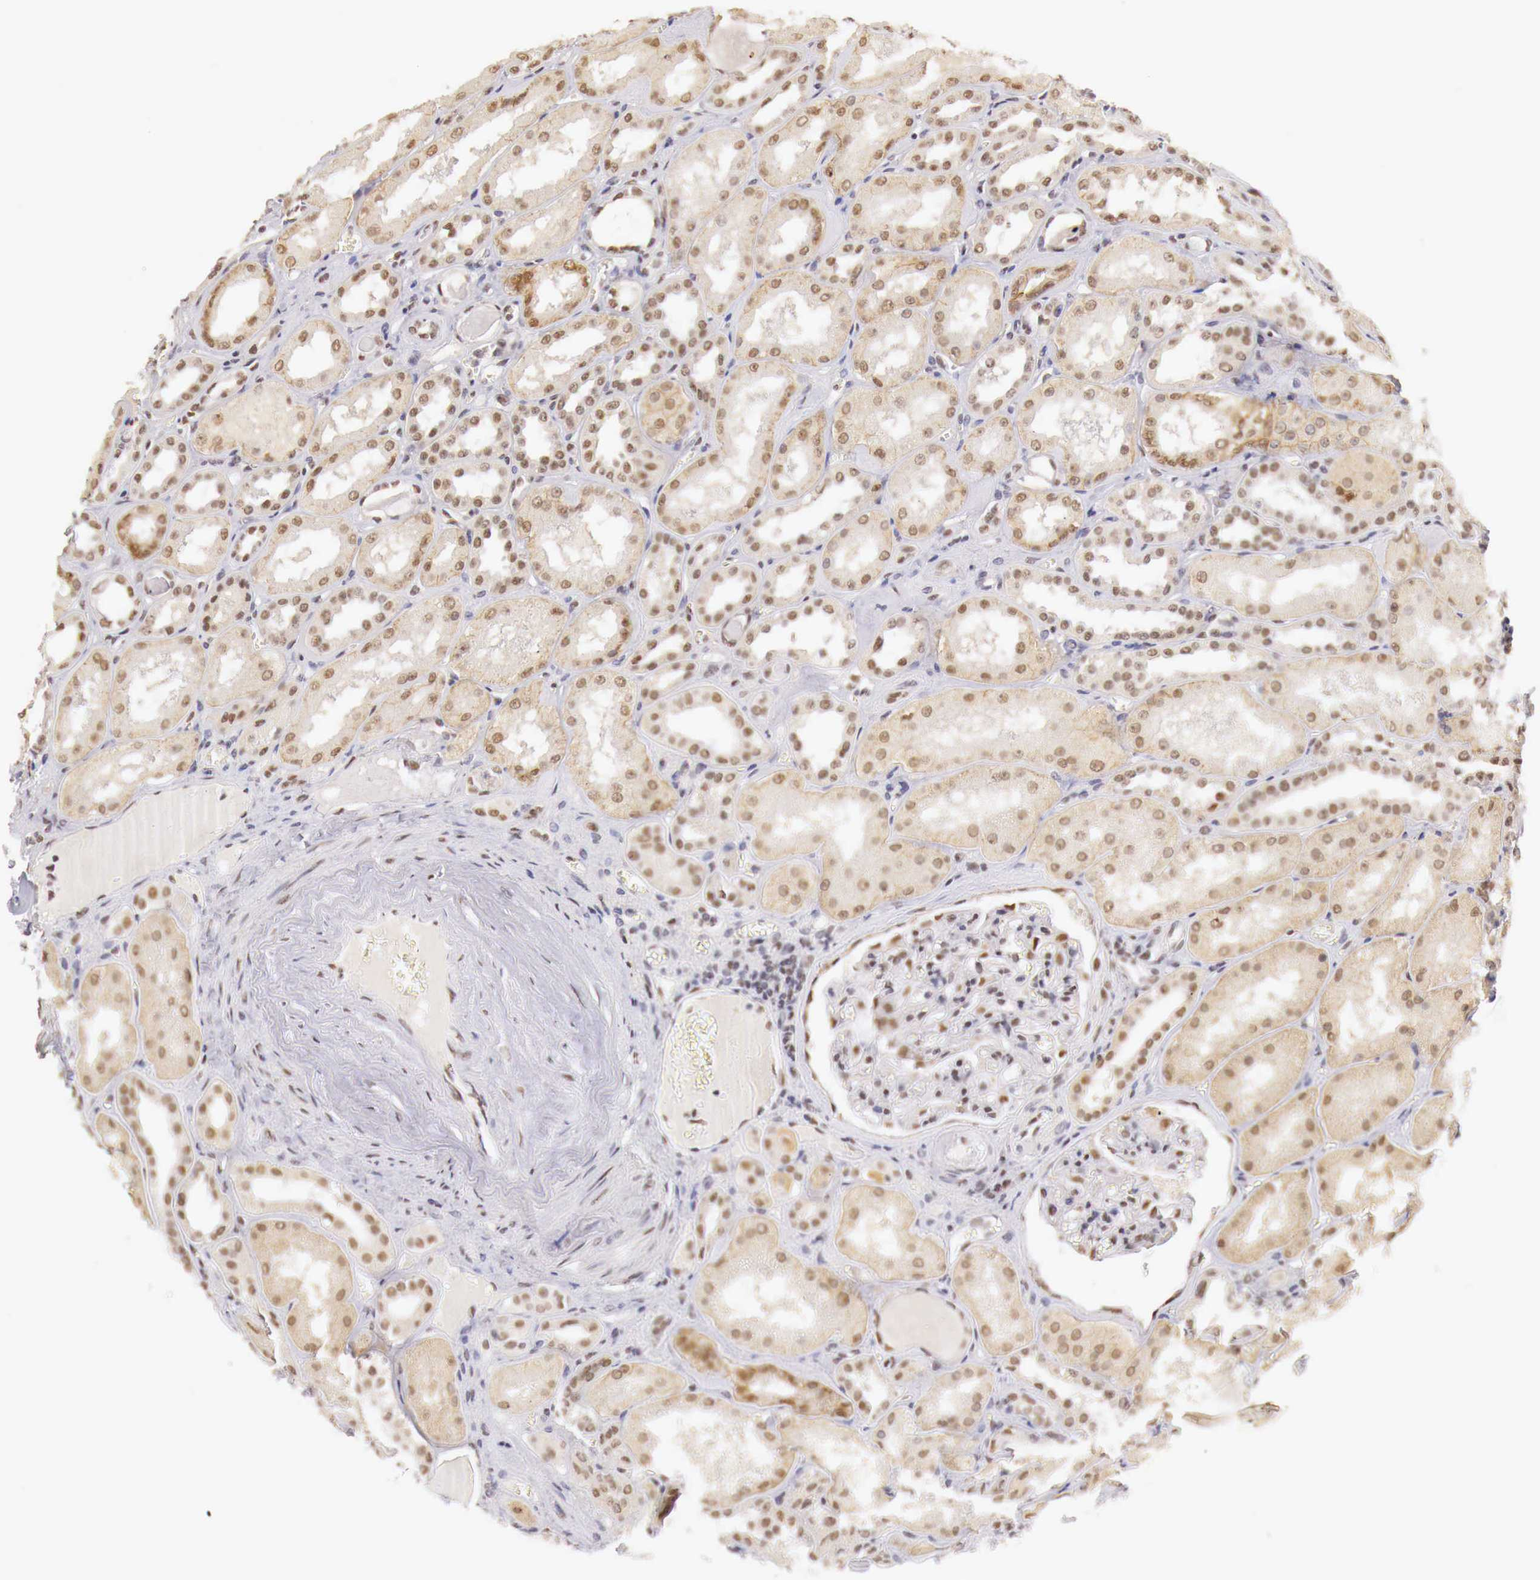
{"staining": {"intensity": "moderate", "quantity": "25%-75%", "location": "nuclear"}, "tissue": "kidney", "cell_type": "Cells in glomeruli", "image_type": "normal", "snomed": [{"axis": "morphology", "description": "Normal tissue, NOS"}, {"axis": "topography", "description": "Kidney"}], "caption": "The immunohistochemical stain labels moderate nuclear positivity in cells in glomeruli of unremarkable kidney.", "gene": "GPKOW", "patient": {"sex": "male", "age": 61}}